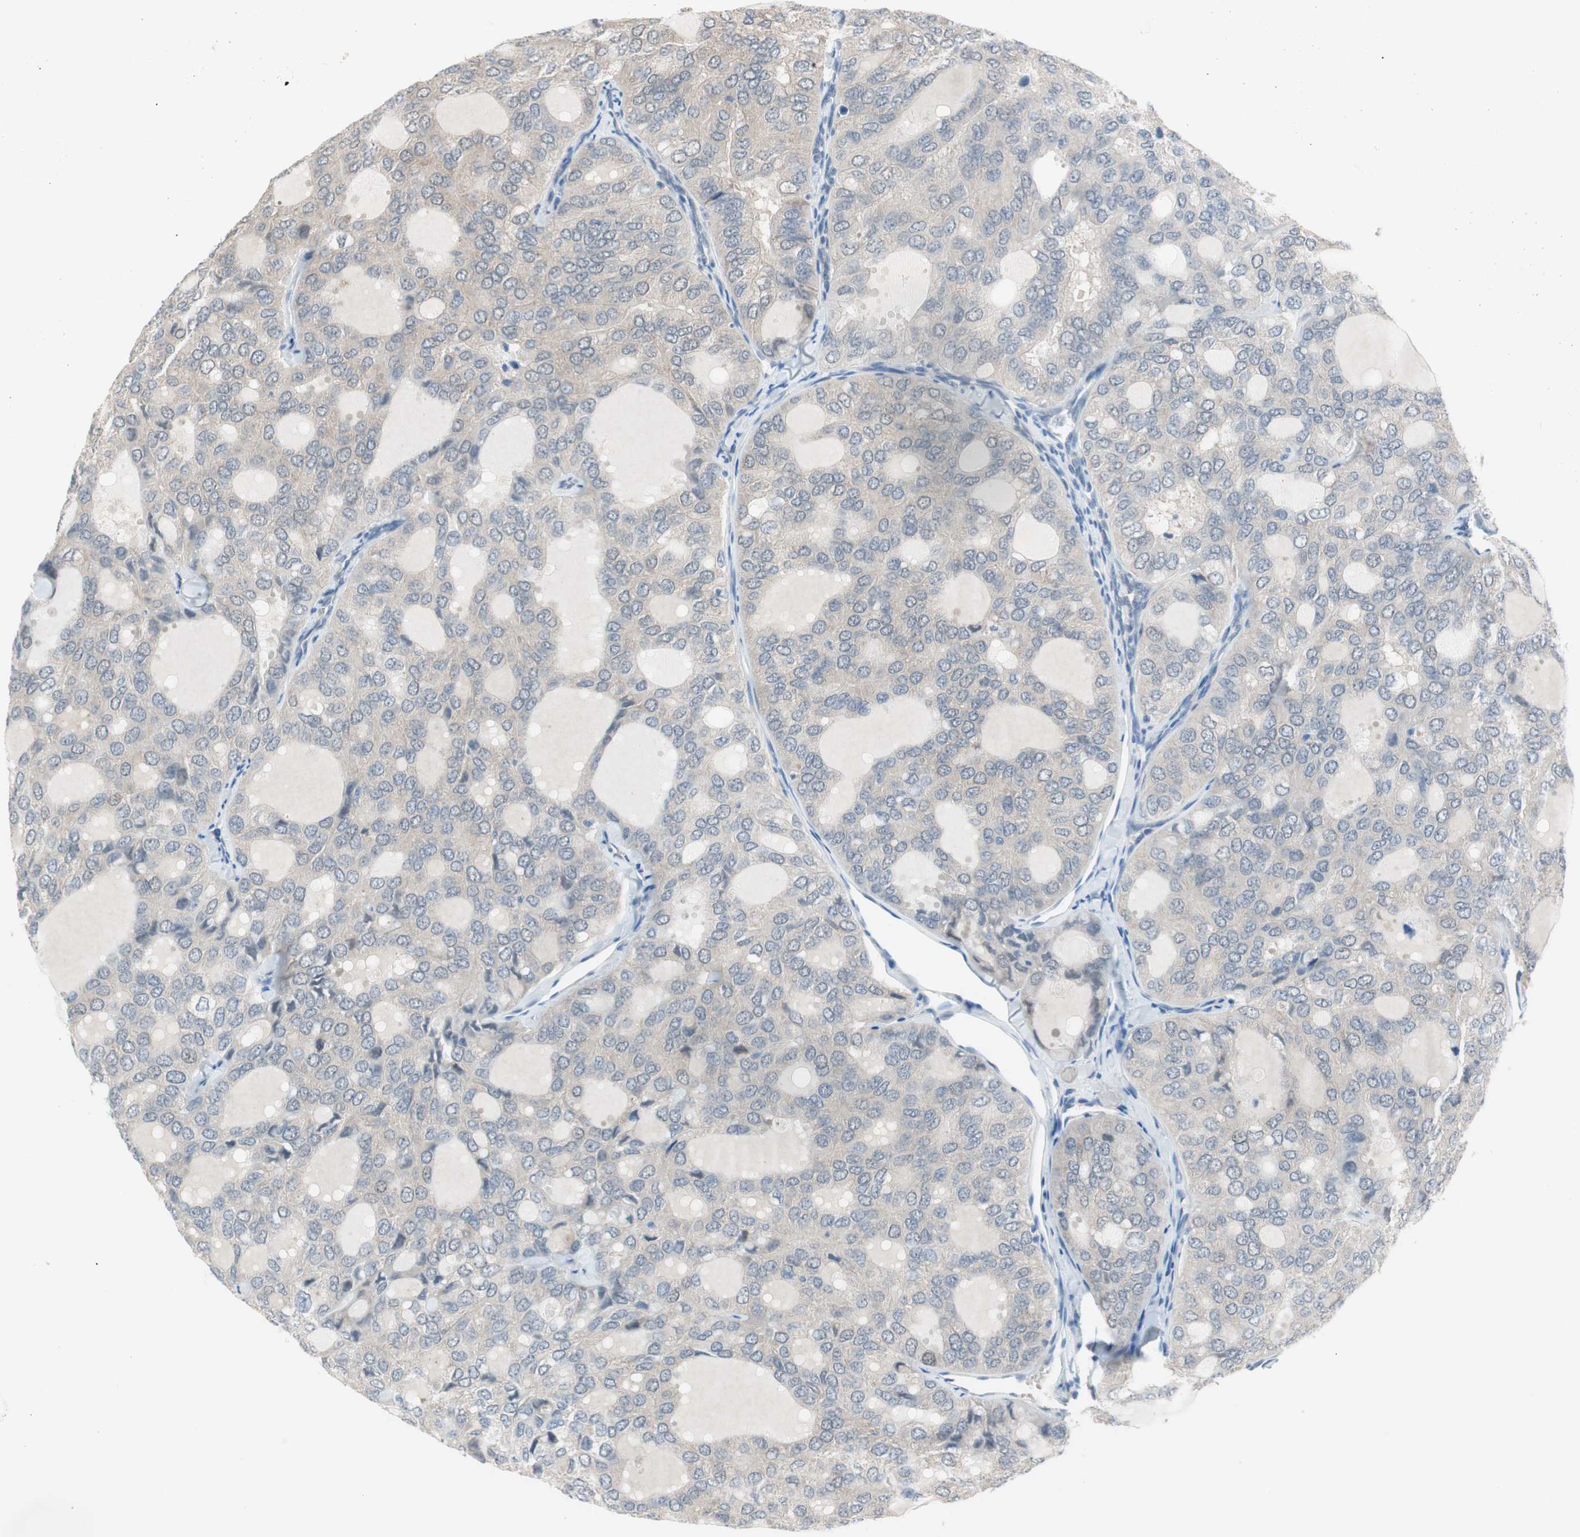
{"staining": {"intensity": "negative", "quantity": "none", "location": "none"}, "tissue": "thyroid cancer", "cell_type": "Tumor cells", "image_type": "cancer", "snomed": [{"axis": "morphology", "description": "Follicular adenoma carcinoma, NOS"}, {"axis": "topography", "description": "Thyroid gland"}], "caption": "Immunohistochemistry image of neoplastic tissue: thyroid follicular adenoma carcinoma stained with DAB demonstrates no significant protein expression in tumor cells.", "gene": "GRHL1", "patient": {"sex": "male", "age": 75}}